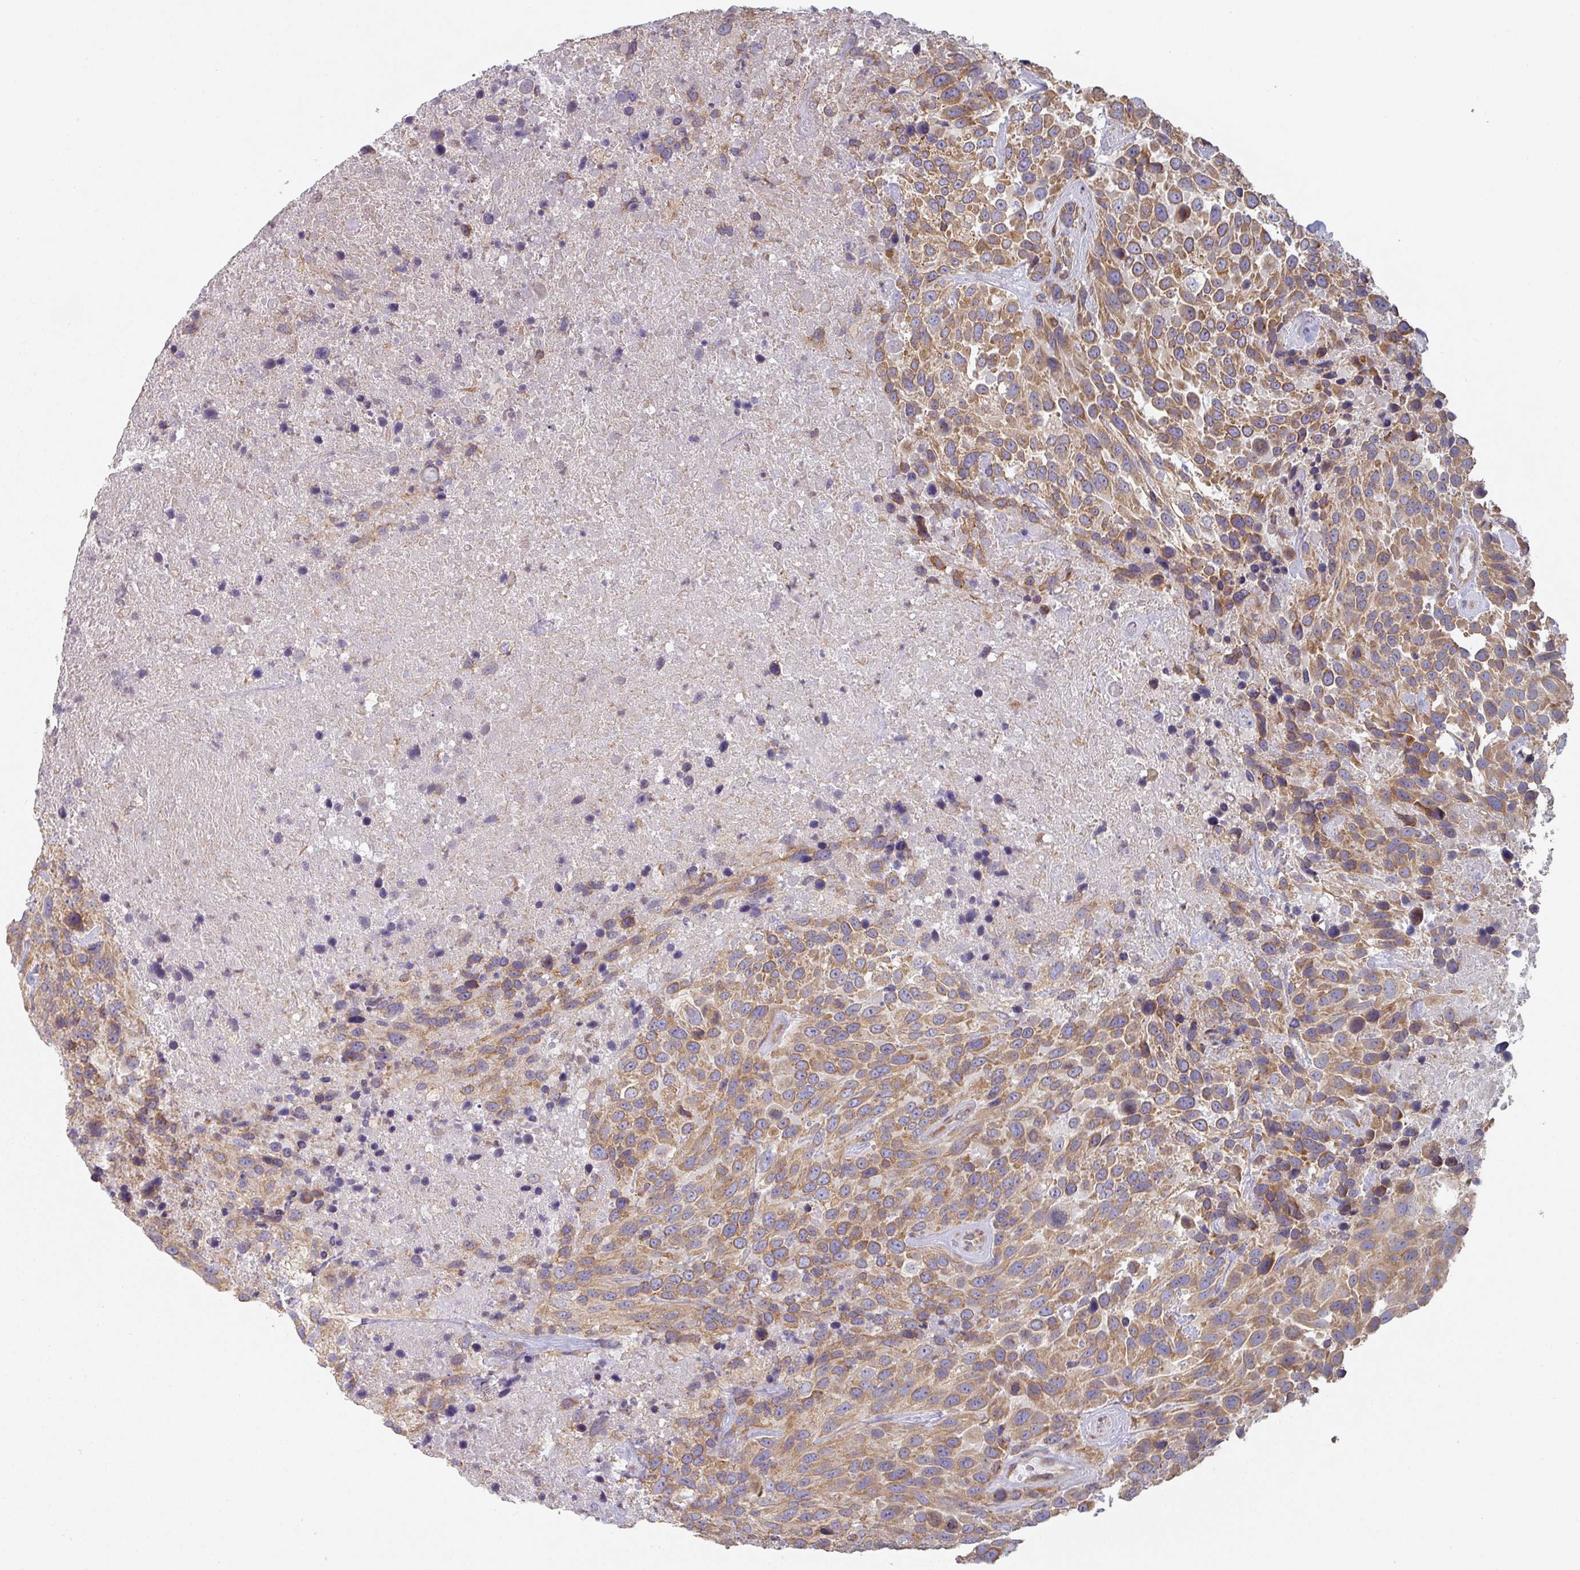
{"staining": {"intensity": "moderate", "quantity": ">75%", "location": "cytoplasmic/membranous"}, "tissue": "urothelial cancer", "cell_type": "Tumor cells", "image_type": "cancer", "snomed": [{"axis": "morphology", "description": "Urothelial carcinoma, High grade"}, {"axis": "topography", "description": "Urinary bladder"}], "caption": "High-grade urothelial carcinoma tissue displays moderate cytoplasmic/membranous expression in approximately >75% of tumor cells, visualized by immunohistochemistry.", "gene": "TAPT1", "patient": {"sex": "female", "age": 70}}